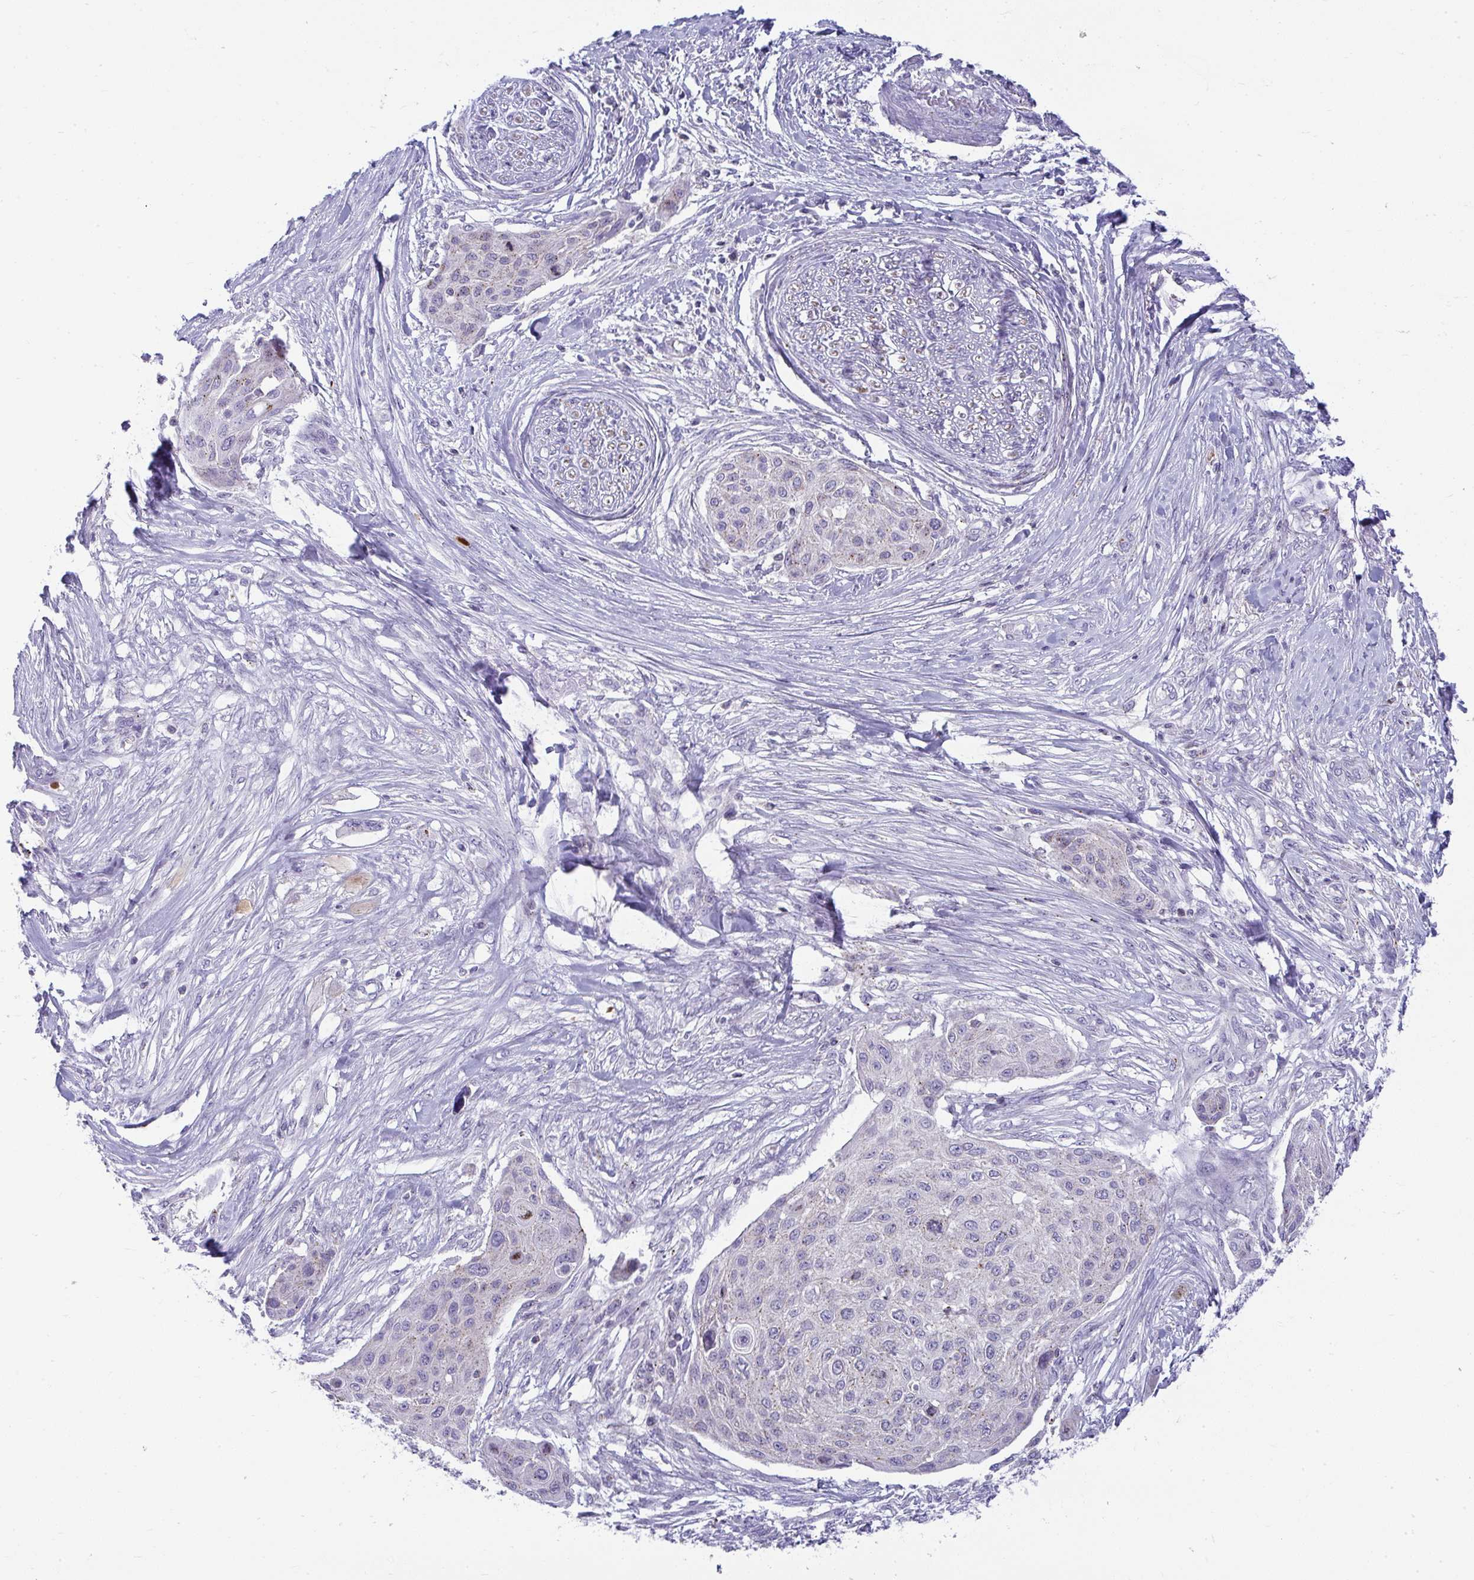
{"staining": {"intensity": "negative", "quantity": "none", "location": "none"}, "tissue": "skin cancer", "cell_type": "Tumor cells", "image_type": "cancer", "snomed": [{"axis": "morphology", "description": "Squamous cell carcinoma, NOS"}, {"axis": "topography", "description": "Skin"}], "caption": "This is a micrograph of immunohistochemistry staining of skin cancer, which shows no positivity in tumor cells.", "gene": "VPS4B", "patient": {"sex": "female", "age": 87}}